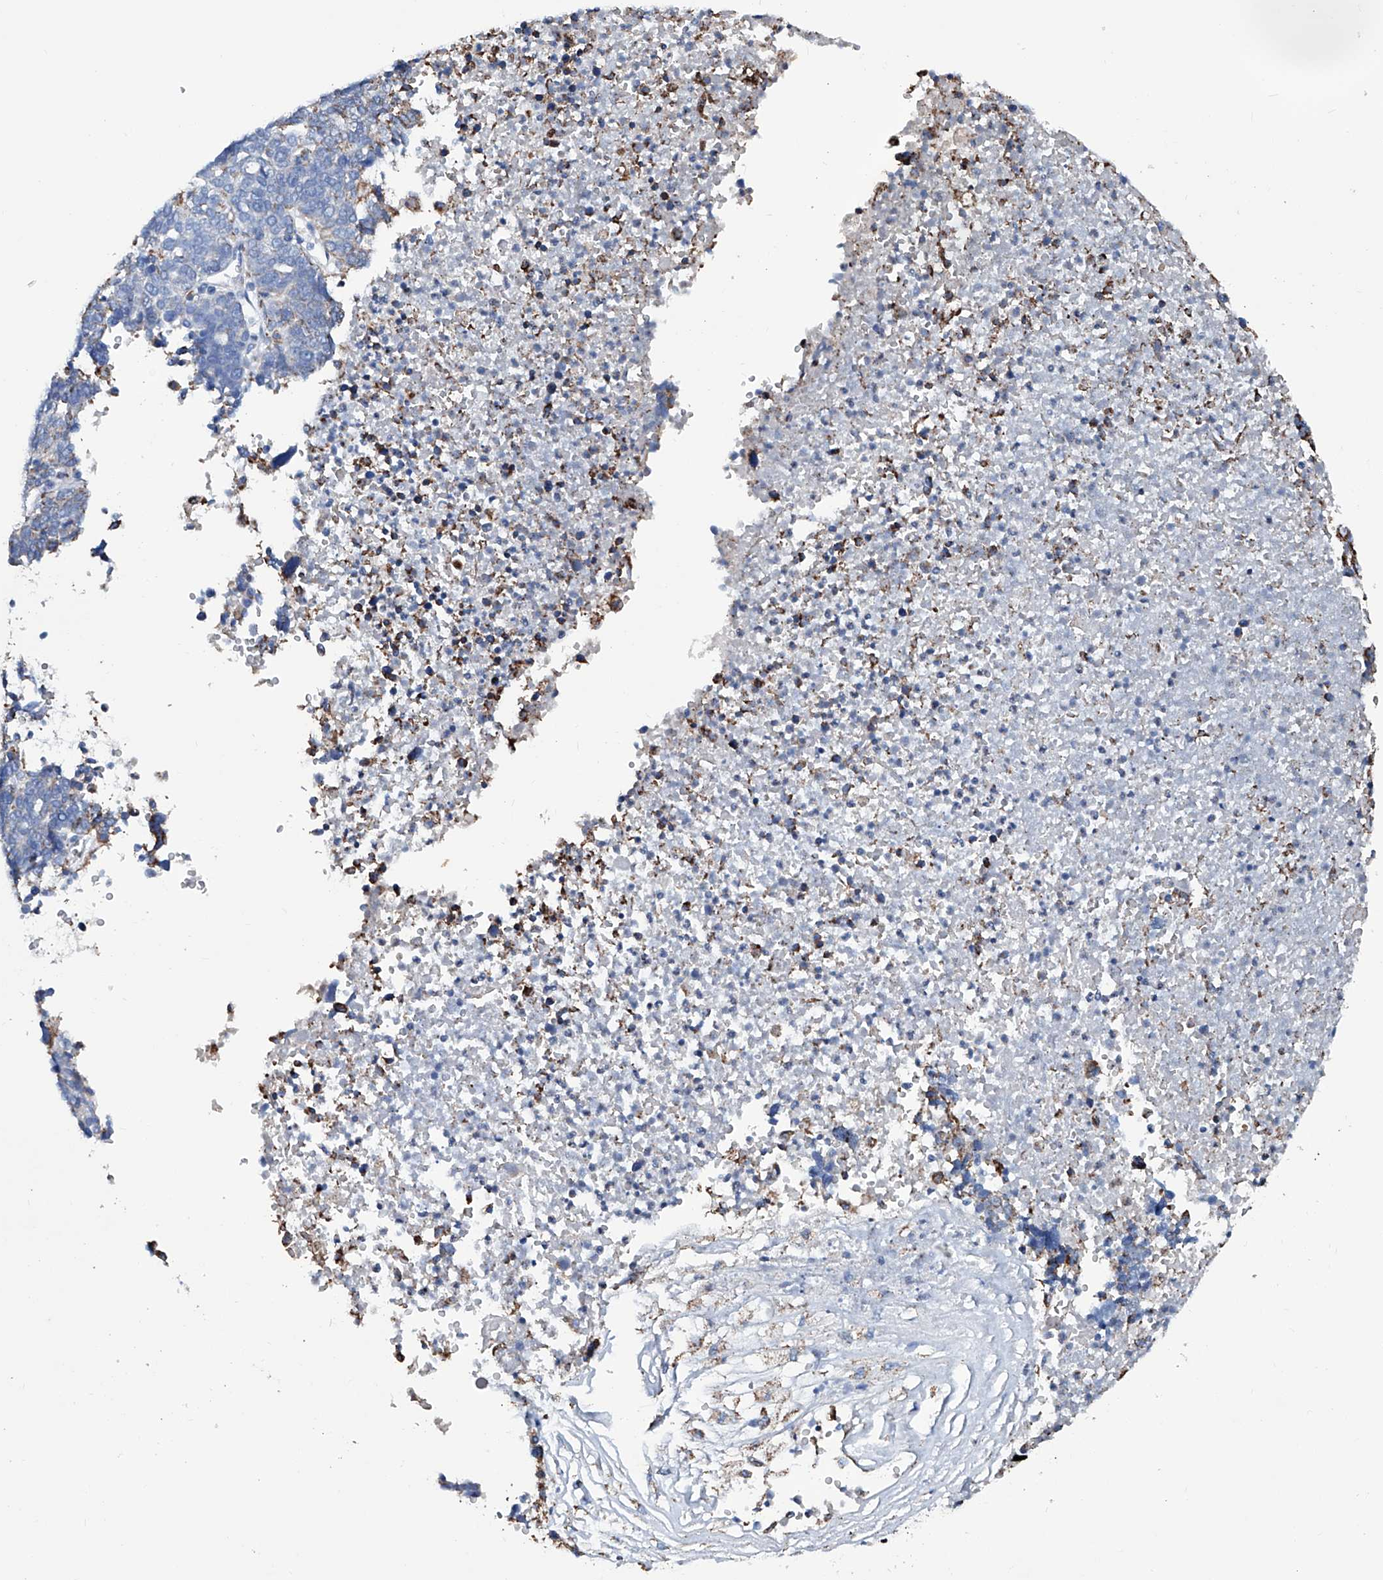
{"staining": {"intensity": "moderate", "quantity": "25%-75%", "location": "cytoplasmic/membranous"}, "tissue": "ovarian cancer", "cell_type": "Tumor cells", "image_type": "cancer", "snomed": [{"axis": "morphology", "description": "Cystadenocarcinoma, serous, NOS"}, {"axis": "topography", "description": "Ovary"}], "caption": "Immunohistochemical staining of human ovarian cancer shows medium levels of moderate cytoplasmic/membranous positivity in about 25%-75% of tumor cells. (Brightfield microscopy of DAB IHC at high magnification).", "gene": "NHS", "patient": {"sex": "female", "age": 59}}